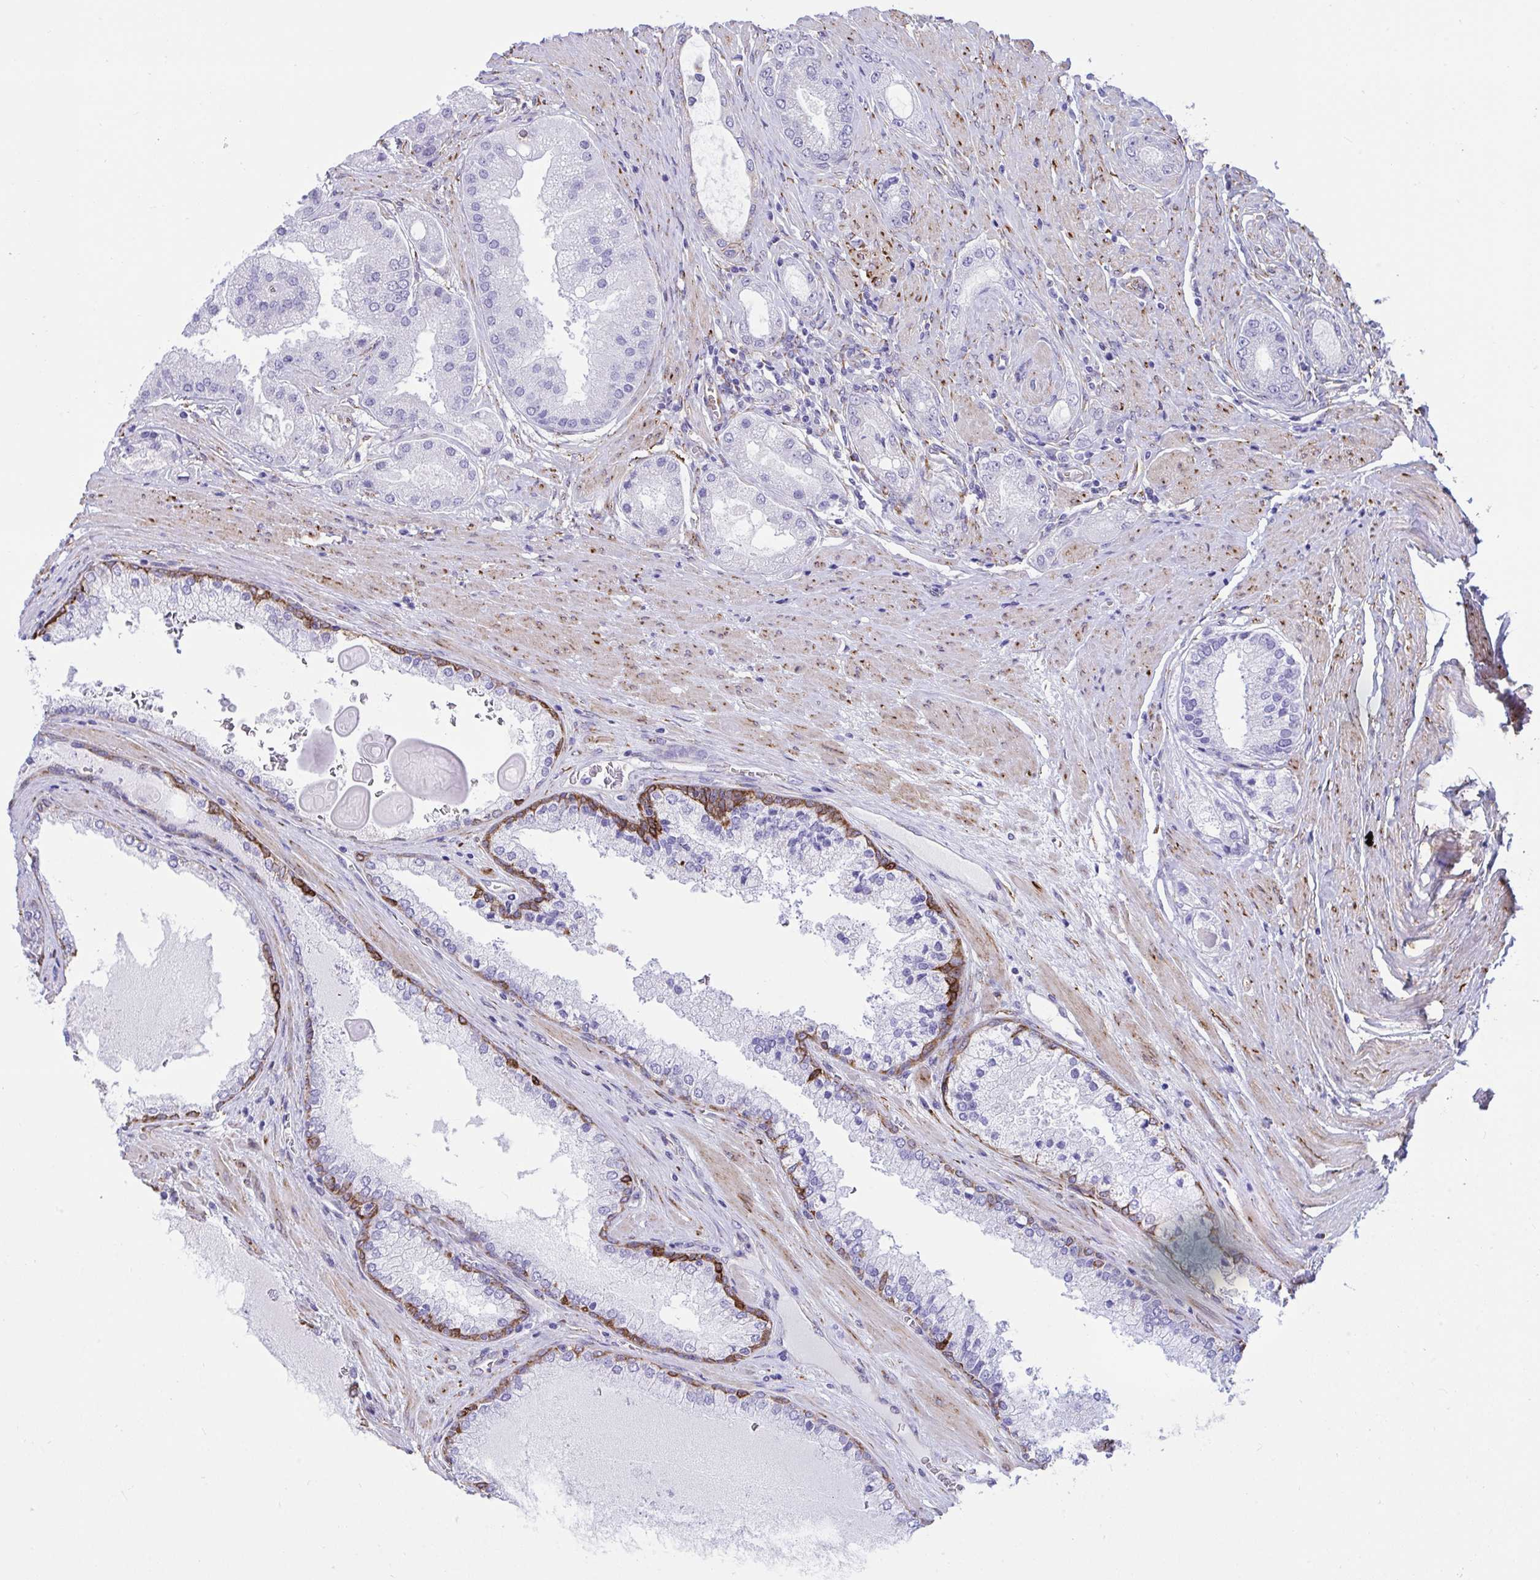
{"staining": {"intensity": "negative", "quantity": "none", "location": "none"}, "tissue": "prostate cancer", "cell_type": "Tumor cells", "image_type": "cancer", "snomed": [{"axis": "morphology", "description": "Adenocarcinoma, High grade"}, {"axis": "topography", "description": "Prostate"}], "caption": "High power microscopy image of an IHC image of prostate adenocarcinoma (high-grade), revealing no significant positivity in tumor cells.", "gene": "ASPH", "patient": {"sex": "male", "age": 67}}